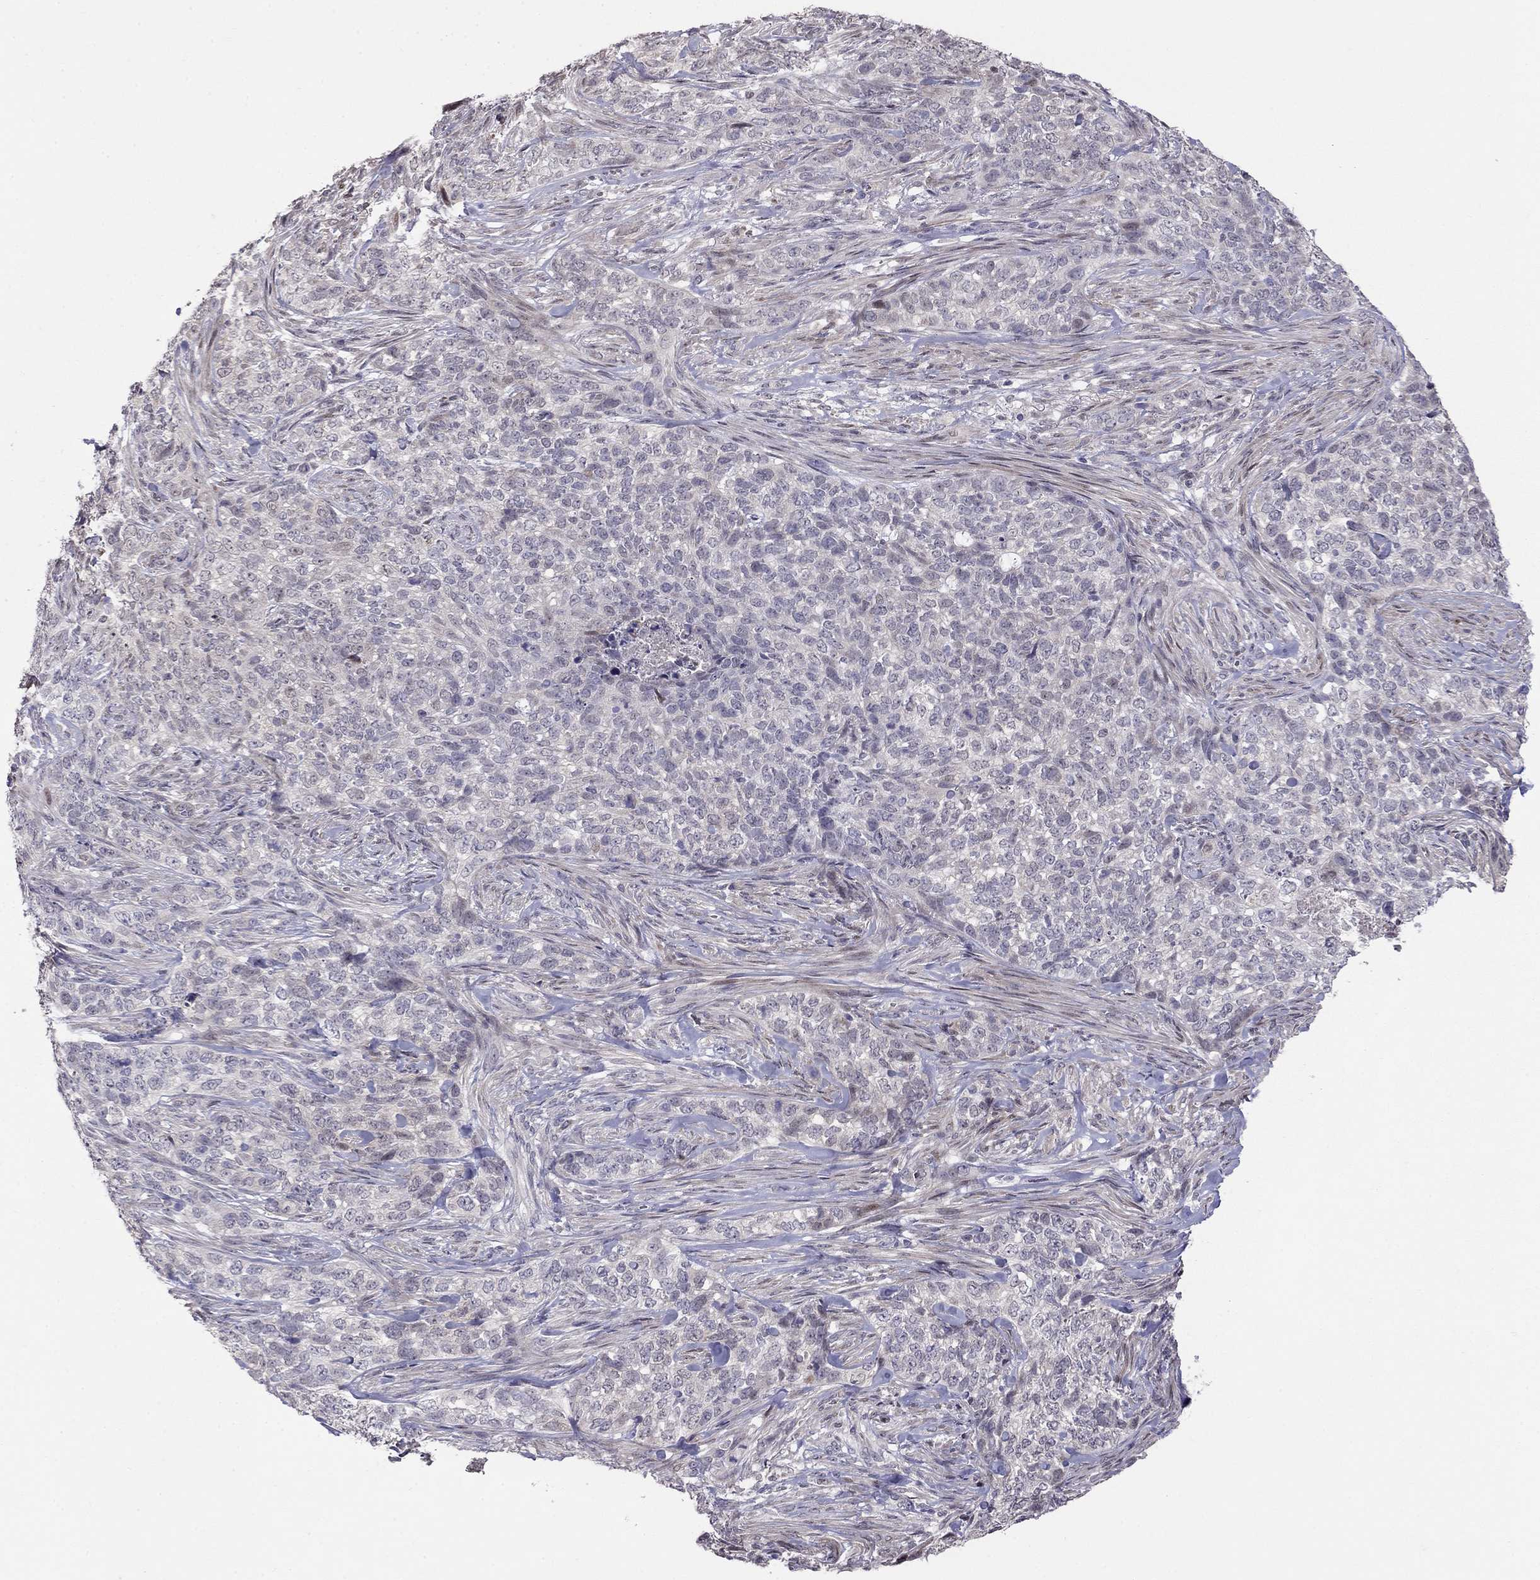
{"staining": {"intensity": "negative", "quantity": "none", "location": "none"}, "tissue": "skin cancer", "cell_type": "Tumor cells", "image_type": "cancer", "snomed": [{"axis": "morphology", "description": "Basal cell carcinoma"}, {"axis": "topography", "description": "Skin"}], "caption": "DAB (3,3'-diaminobenzidine) immunohistochemical staining of skin basal cell carcinoma reveals no significant expression in tumor cells.", "gene": "LRRC39", "patient": {"sex": "female", "age": 69}}